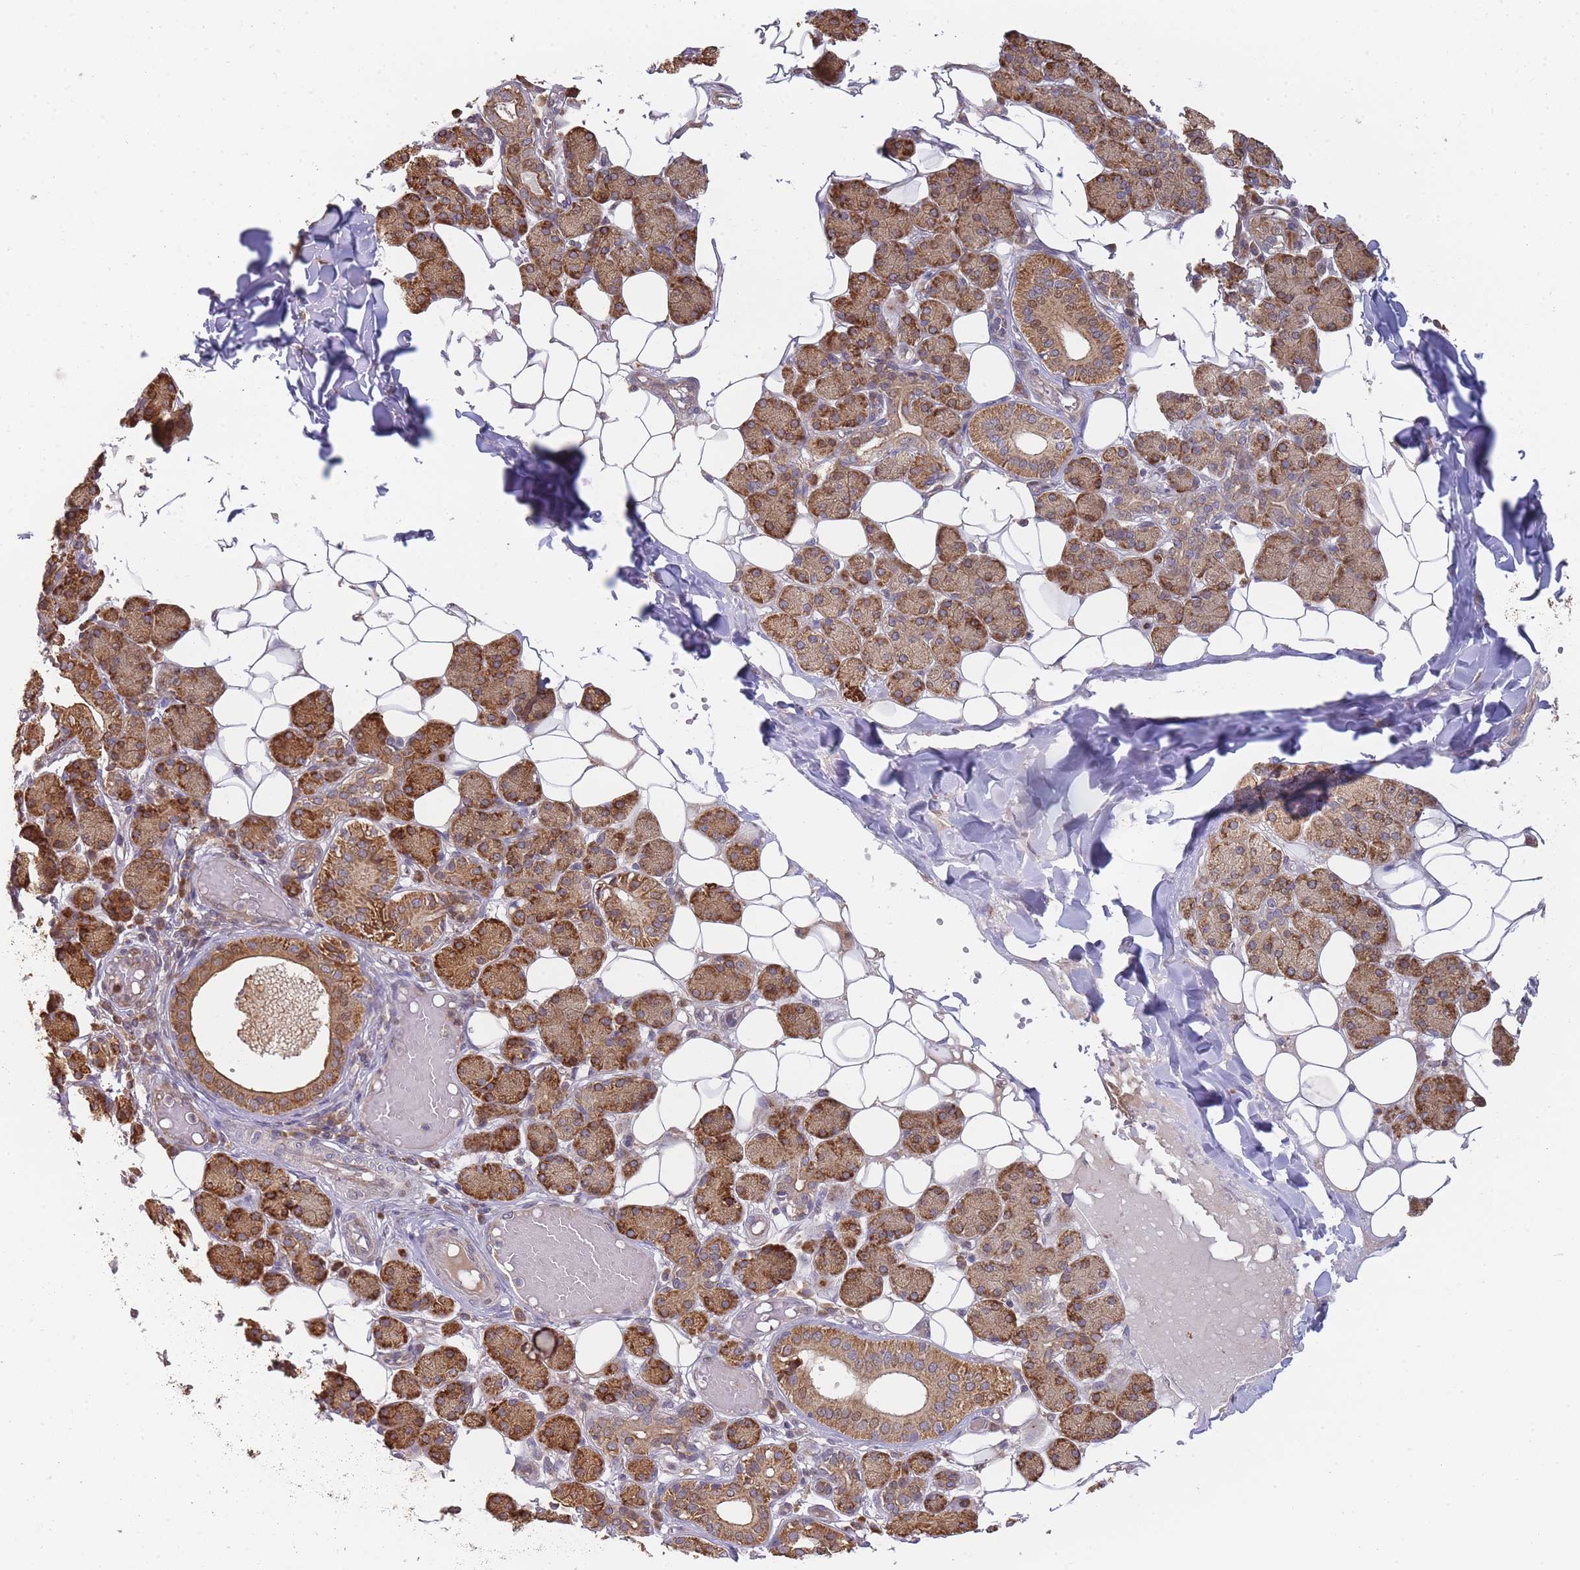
{"staining": {"intensity": "strong", "quantity": ">75%", "location": "cytoplasmic/membranous"}, "tissue": "salivary gland", "cell_type": "Glandular cells", "image_type": "normal", "snomed": [{"axis": "morphology", "description": "Normal tissue, NOS"}, {"axis": "topography", "description": "Salivary gland"}], "caption": "Immunohistochemistry (DAB (3,3'-diaminobenzidine)) staining of normal human salivary gland shows strong cytoplasmic/membranous protein expression in about >75% of glandular cells. The staining was performed using DAB to visualize the protein expression in brown, while the nuclei were stained in blue with hematoxylin (Magnification: 20x).", "gene": "TRIM26", "patient": {"sex": "female", "age": 33}}